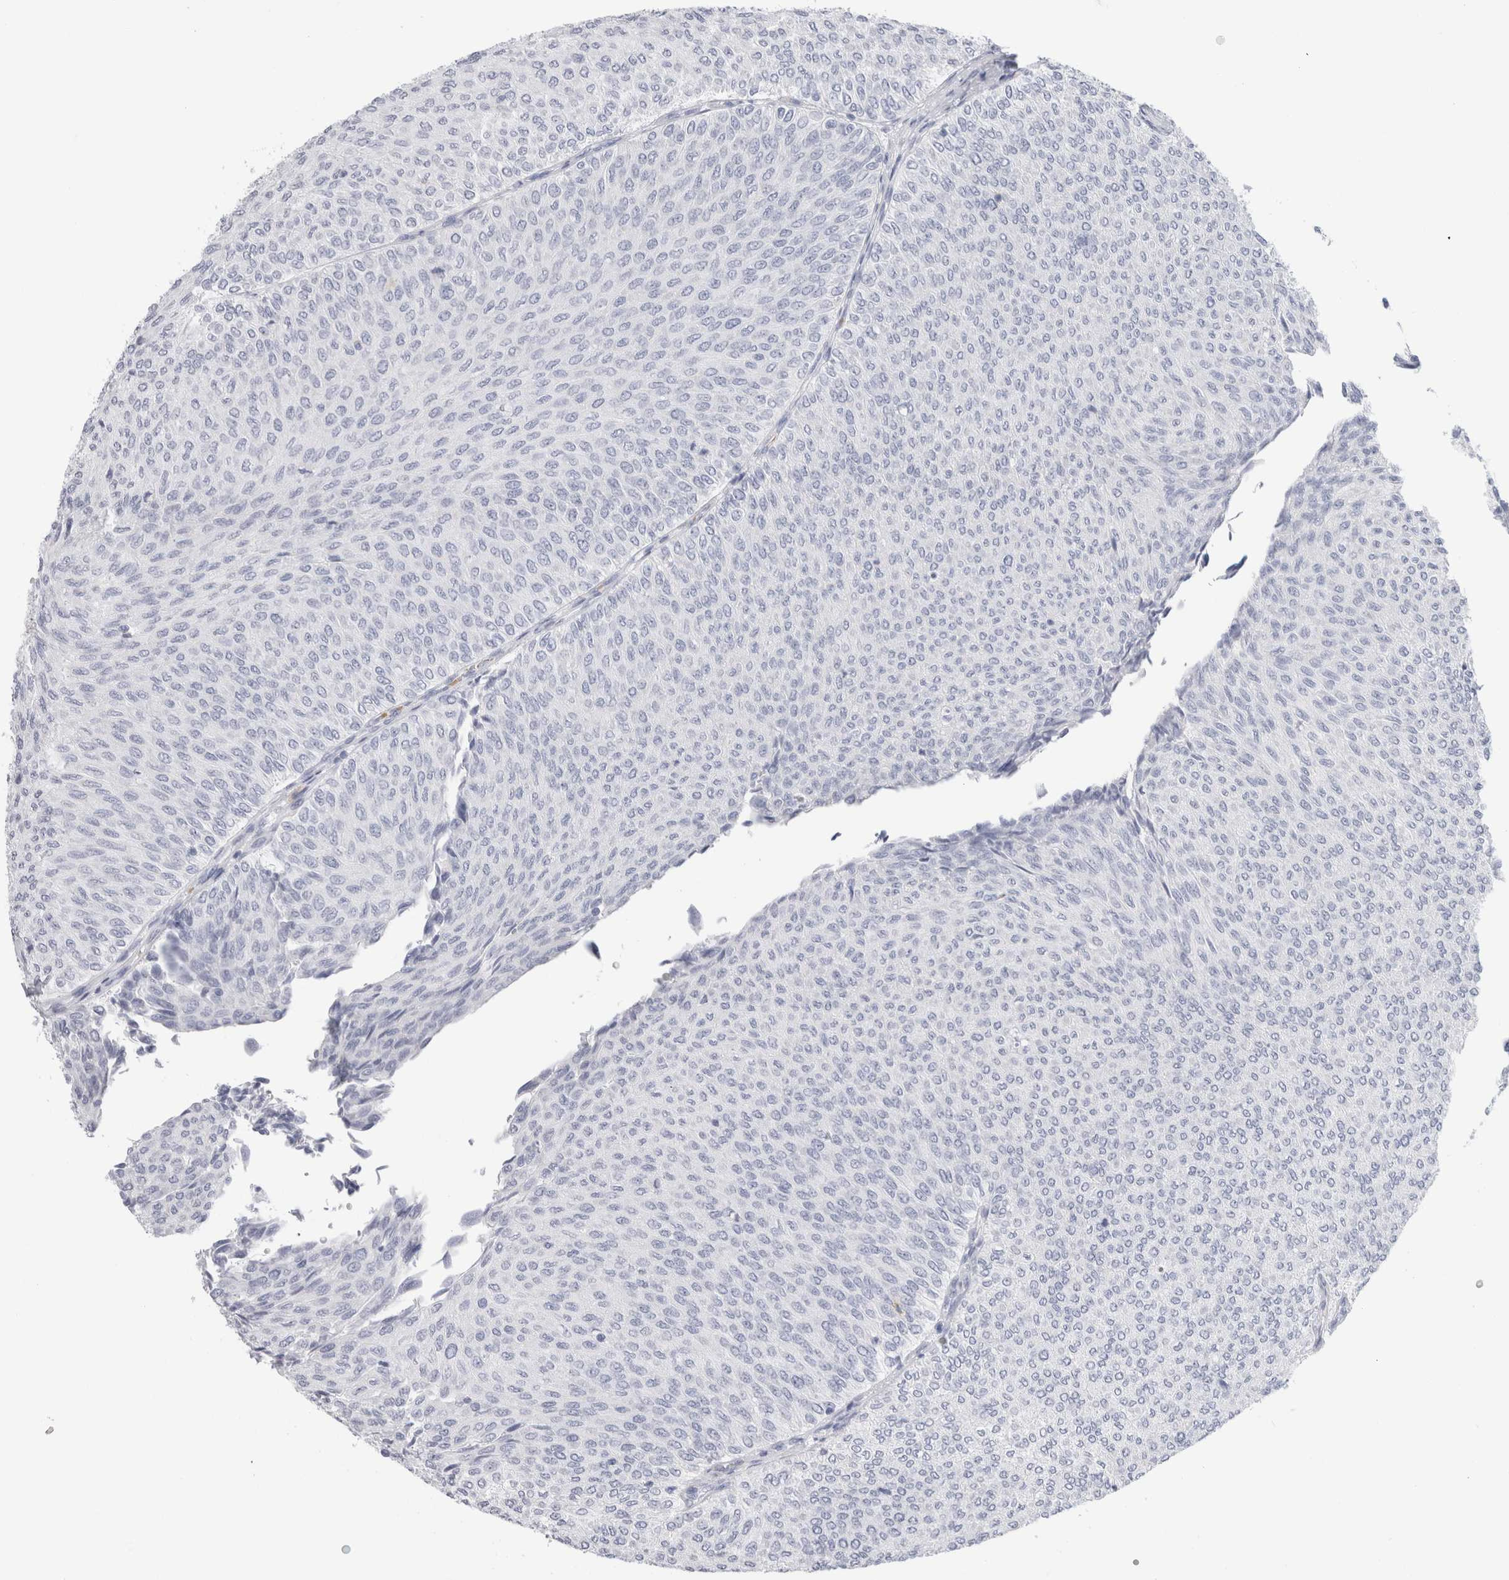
{"staining": {"intensity": "negative", "quantity": "none", "location": "none"}, "tissue": "urothelial cancer", "cell_type": "Tumor cells", "image_type": "cancer", "snomed": [{"axis": "morphology", "description": "Urothelial carcinoma, Low grade"}, {"axis": "topography", "description": "Urinary bladder"}], "caption": "This histopathology image is of urothelial cancer stained with immunohistochemistry (IHC) to label a protein in brown with the nuclei are counter-stained blue. There is no expression in tumor cells.", "gene": "CD38", "patient": {"sex": "male", "age": 78}}